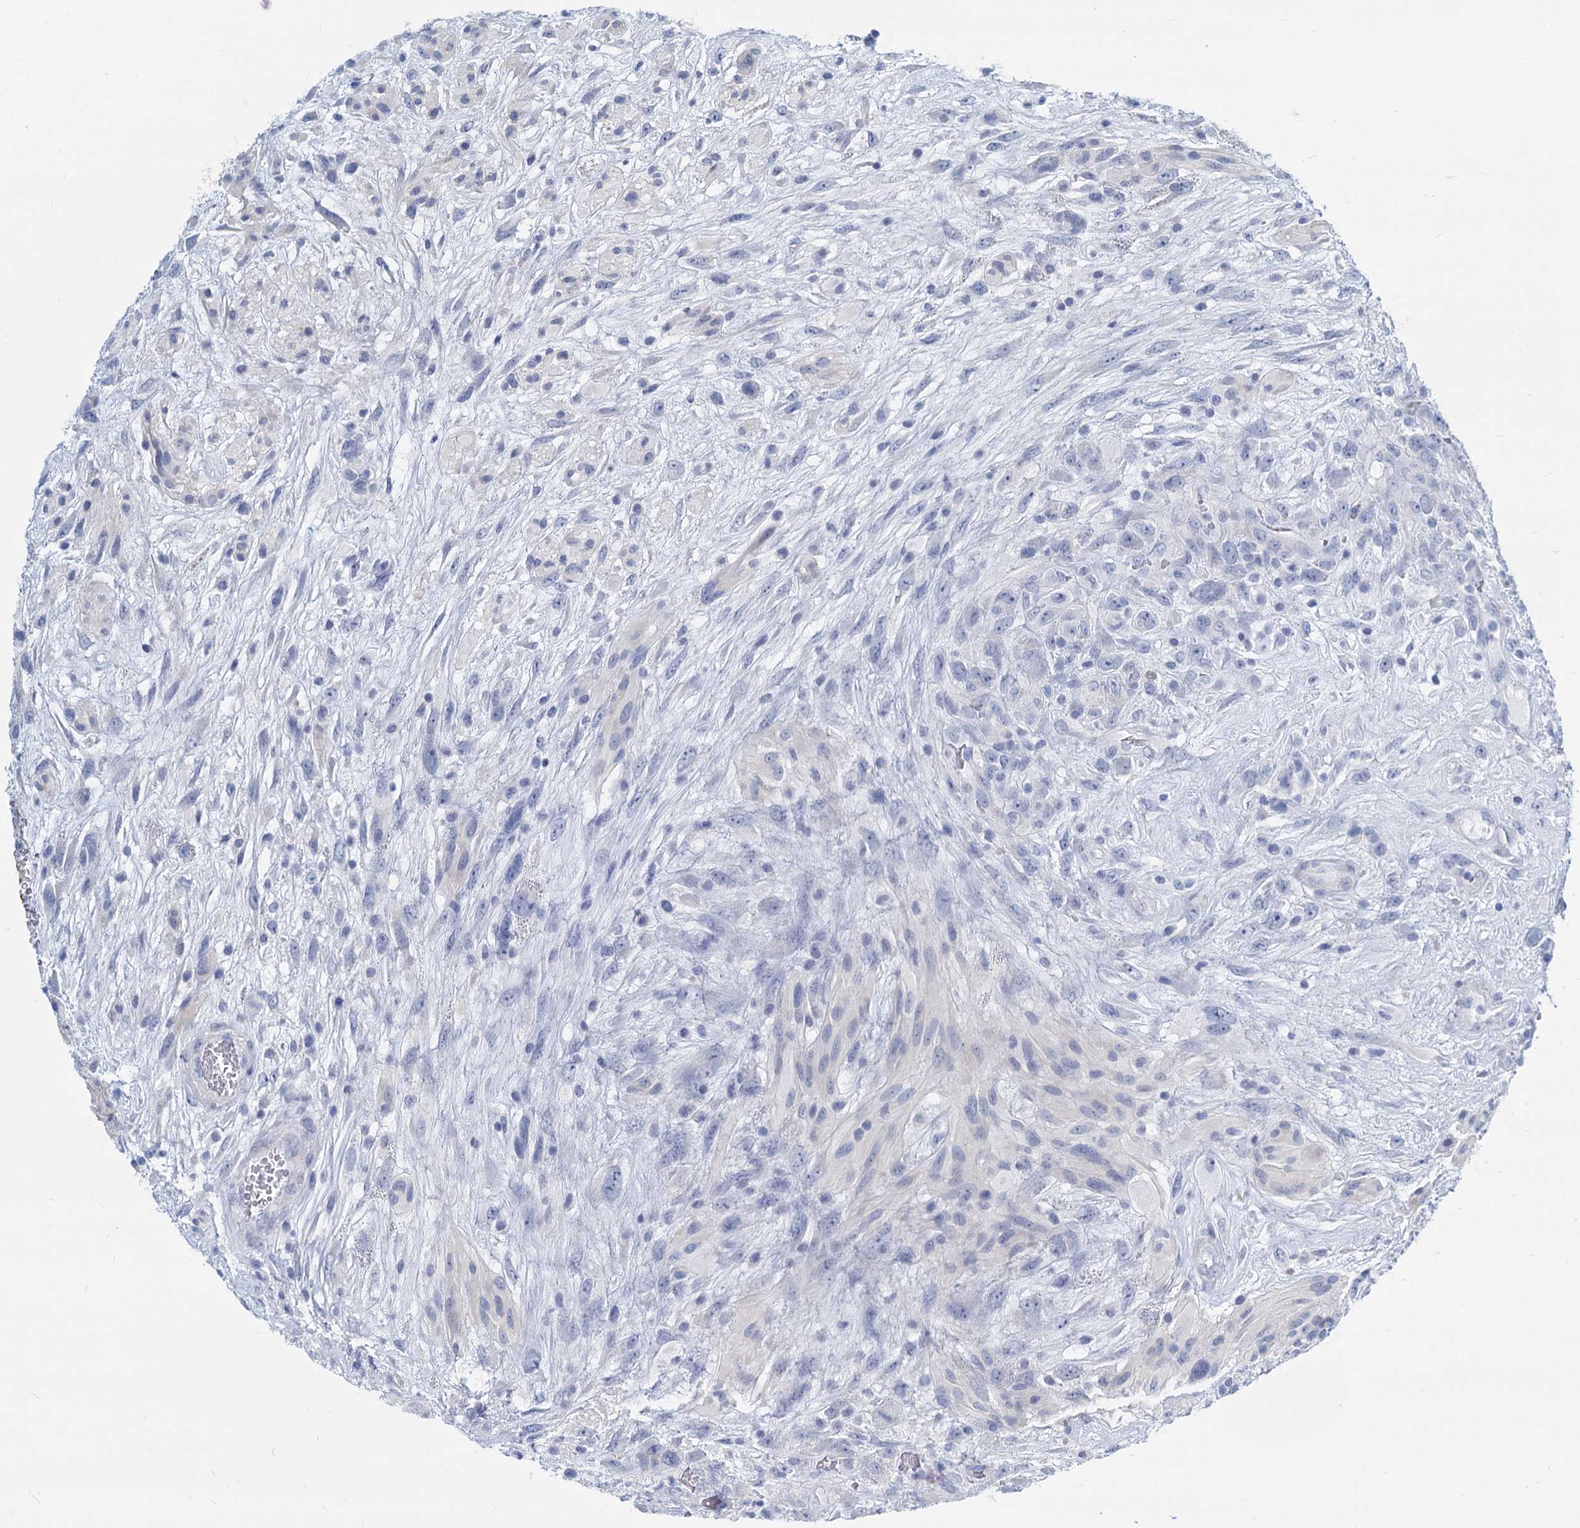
{"staining": {"intensity": "negative", "quantity": "none", "location": "none"}, "tissue": "glioma", "cell_type": "Tumor cells", "image_type": "cancer", "snomed": [{"axis": "morphology", "description": "Glioma, malignant, High grade"}, {"axis": "topography", "description": "Brain"}], "caption": "Immunohistochemistry of human glioma reveals no staining in tumor cells.", "gene": "GSTM3", "patient": {"sex": "male", "age": 61}}